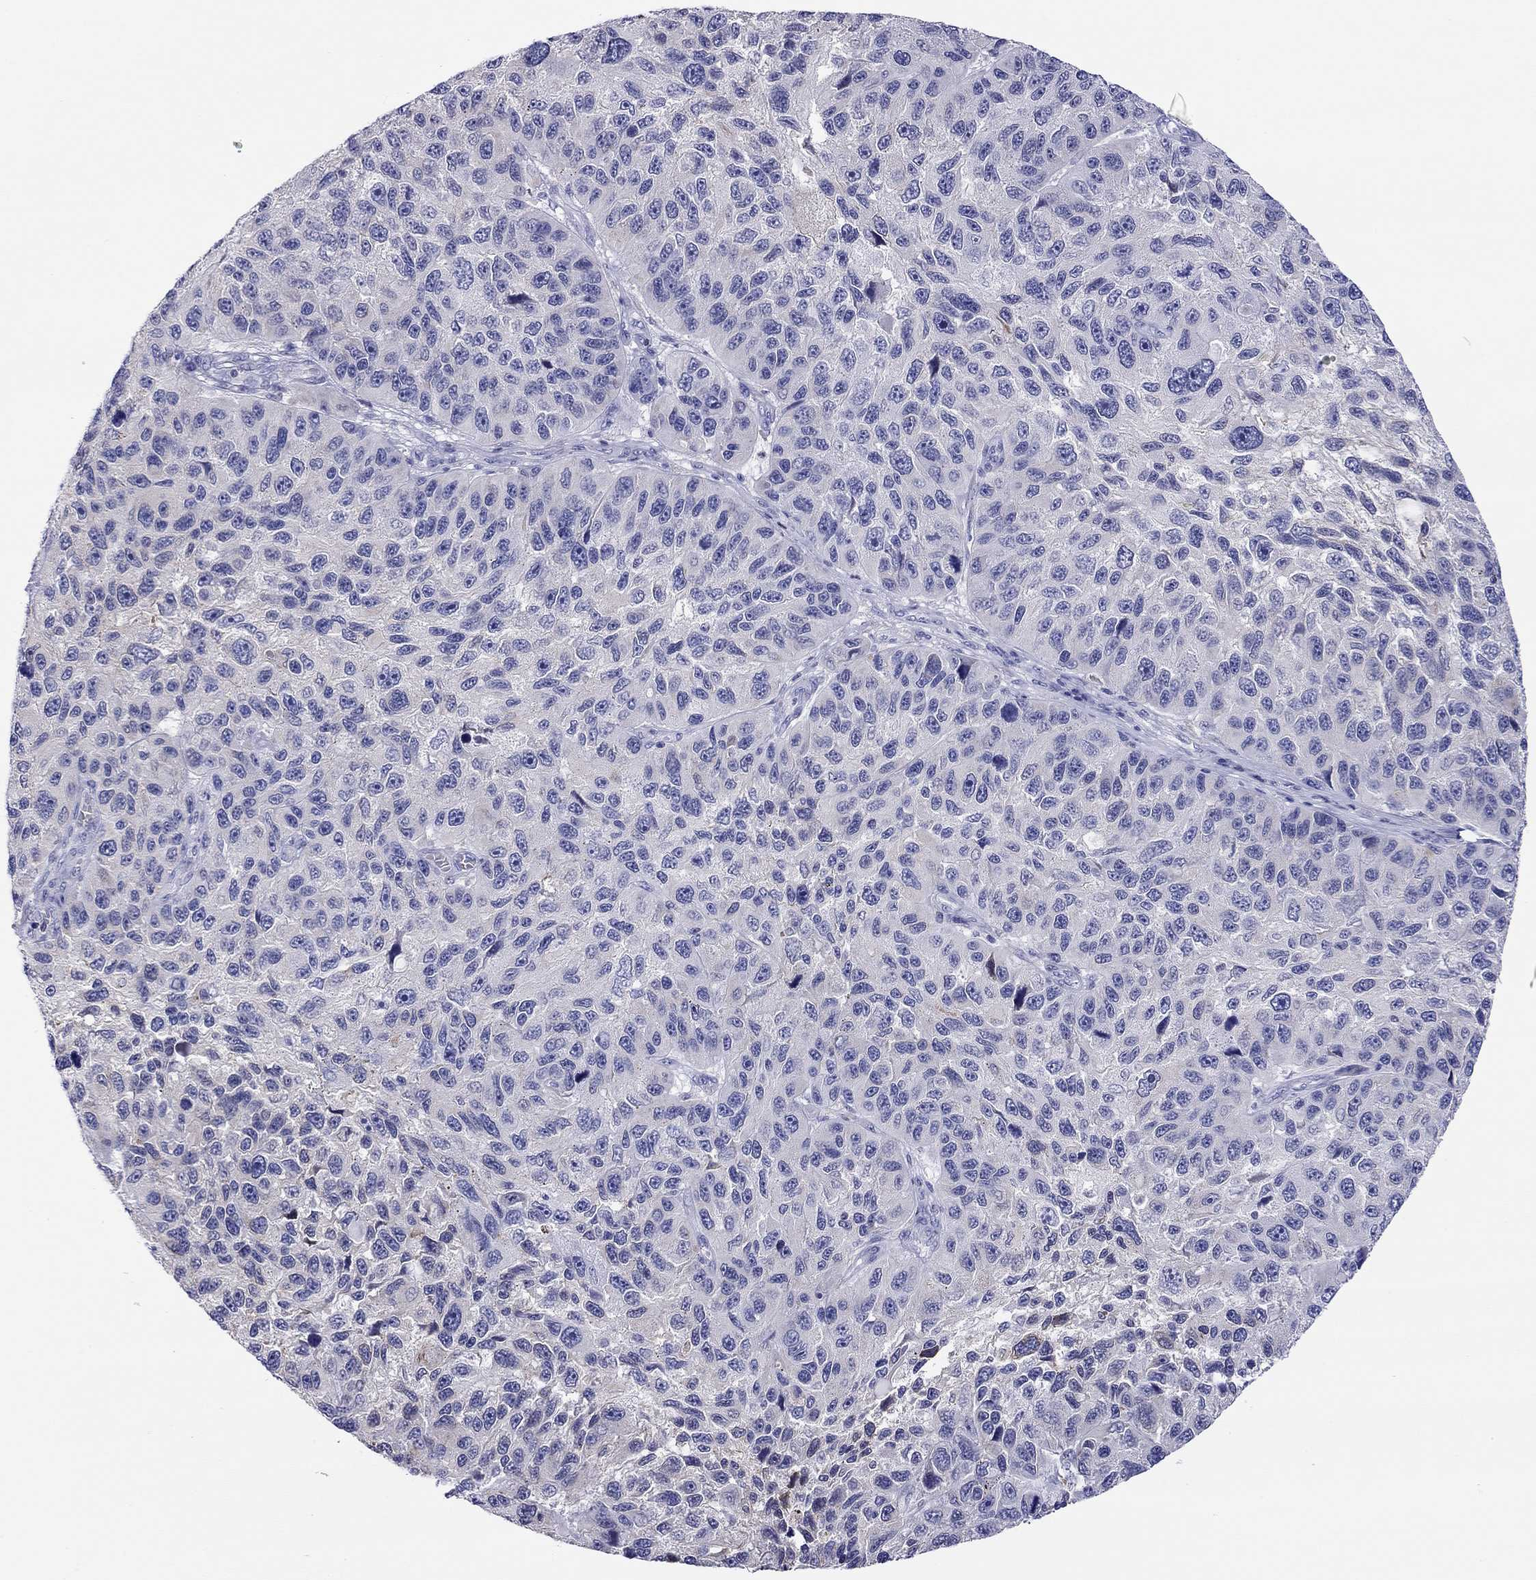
{"staining": {"intensity": "negative", "quantity": "none", "location": "none"}, "tissue": "melanoma", "cell_type": "Tumor cells", "image_type": "cancer", "snomed": [{"axis": "morphology", "description": "Malignant melanoma, NOS"}, {"axis": "topography", "description": "Skin"}], "caption": "Tumor cells show no significant staining in malignant melanoma. (Stains: DAB (3,3'-diaminobenzidine) immunohistochemistry with hematoxylin counter stain, Microscopy: brightfield microscopy at high magnification).", "gene": "SLC46A2", "patient": {"sex": "male", "age": 53}}